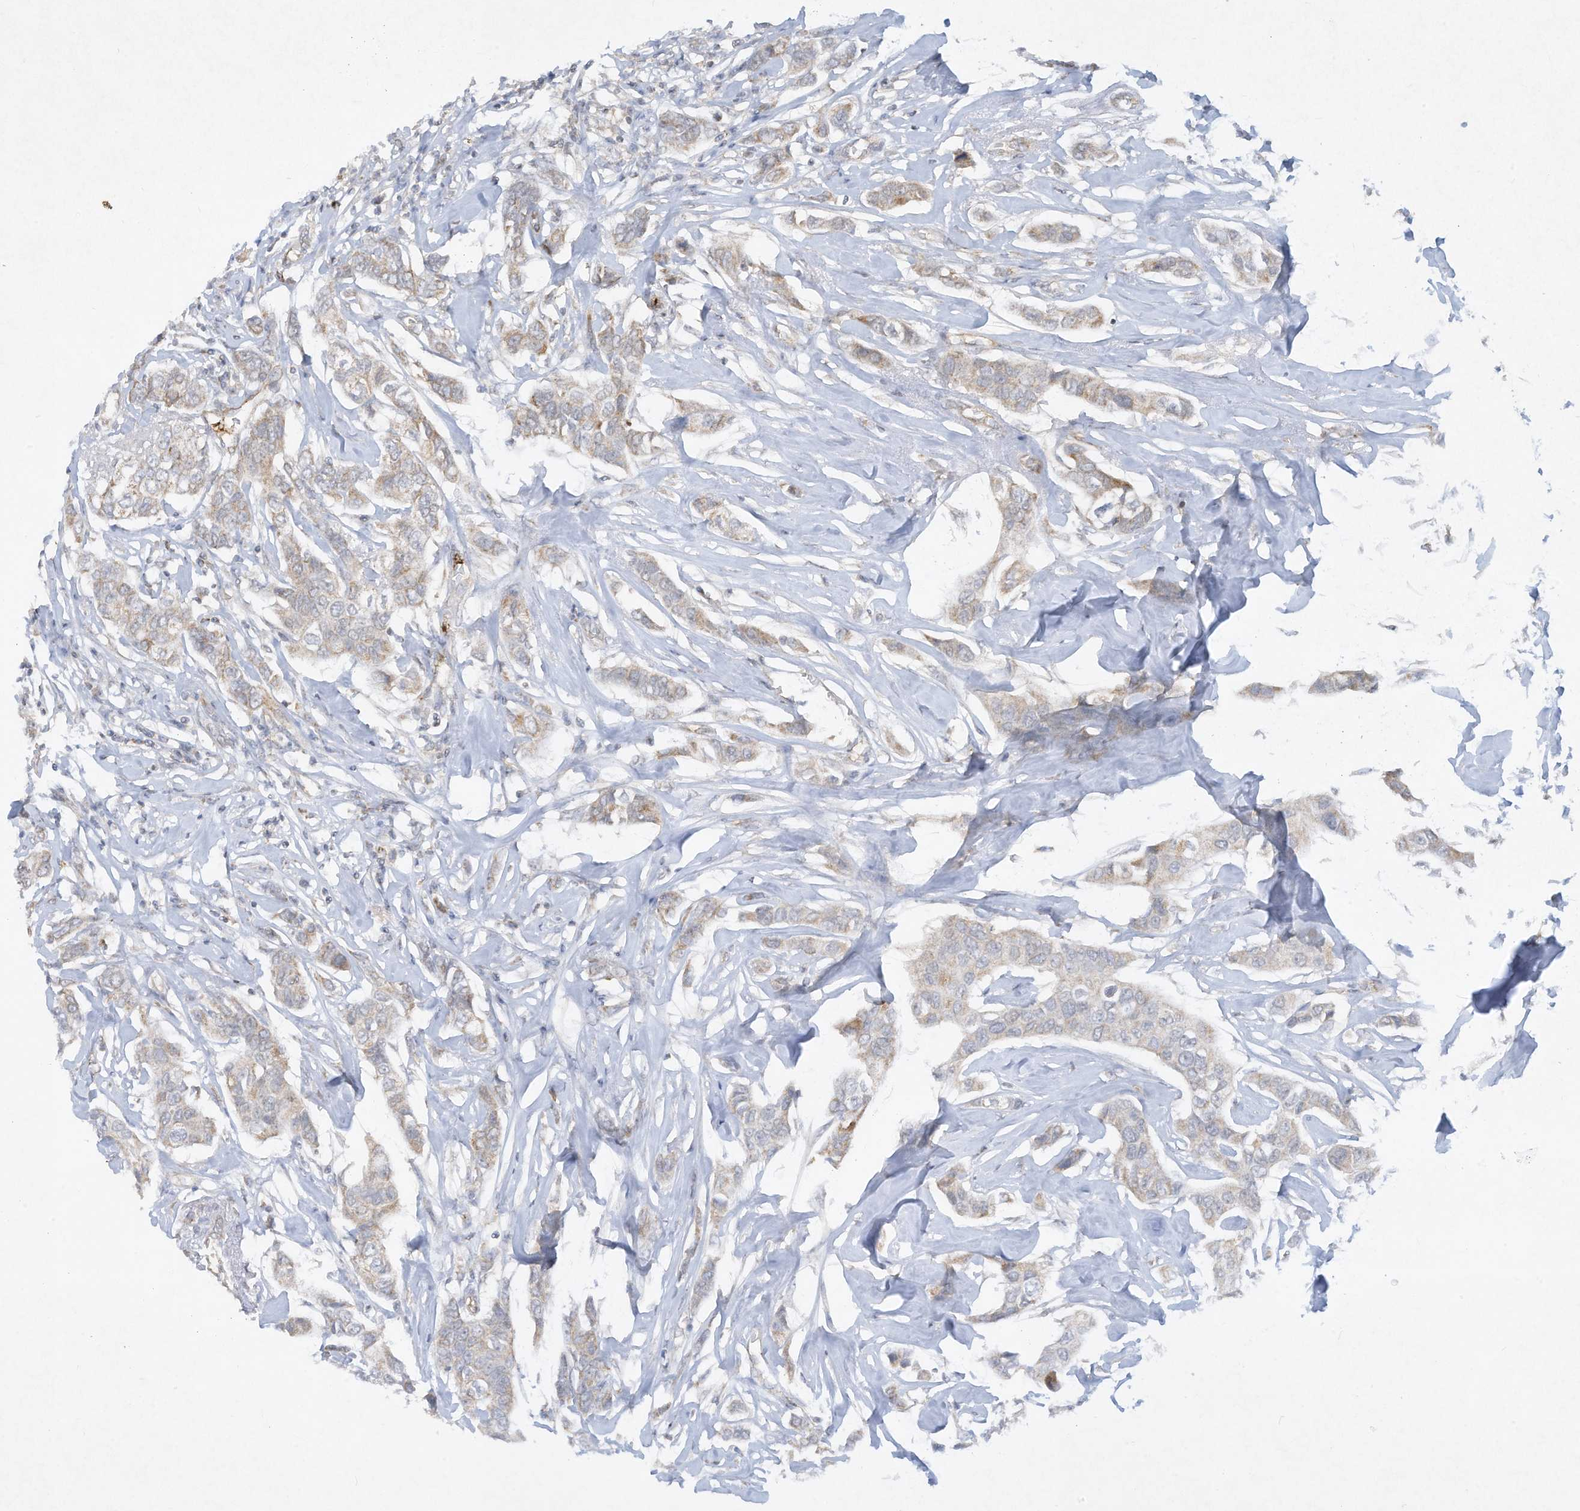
{"staining": {"intensity": "weak", "quantity": "25%-75%", "location": "cytoplasmic/membranous"}, "tissue": "breast cancer", "cell_type": "Tumor cells", "image_type": "cancer", "snomed": [{"axis": "morphology", "description": "Duct carcinoma"}, {"axis": "topography", "description": "Breast"}], "caption": "Weak cytoplasmic/membranous positivity for a protein is identified in approximately 25%-75% of tumor cells of breast cancer (invasive ductal carcinoma) using IHC.", "gene": "CHRNA4", "patient": {"sex": "female", "age": 80}}